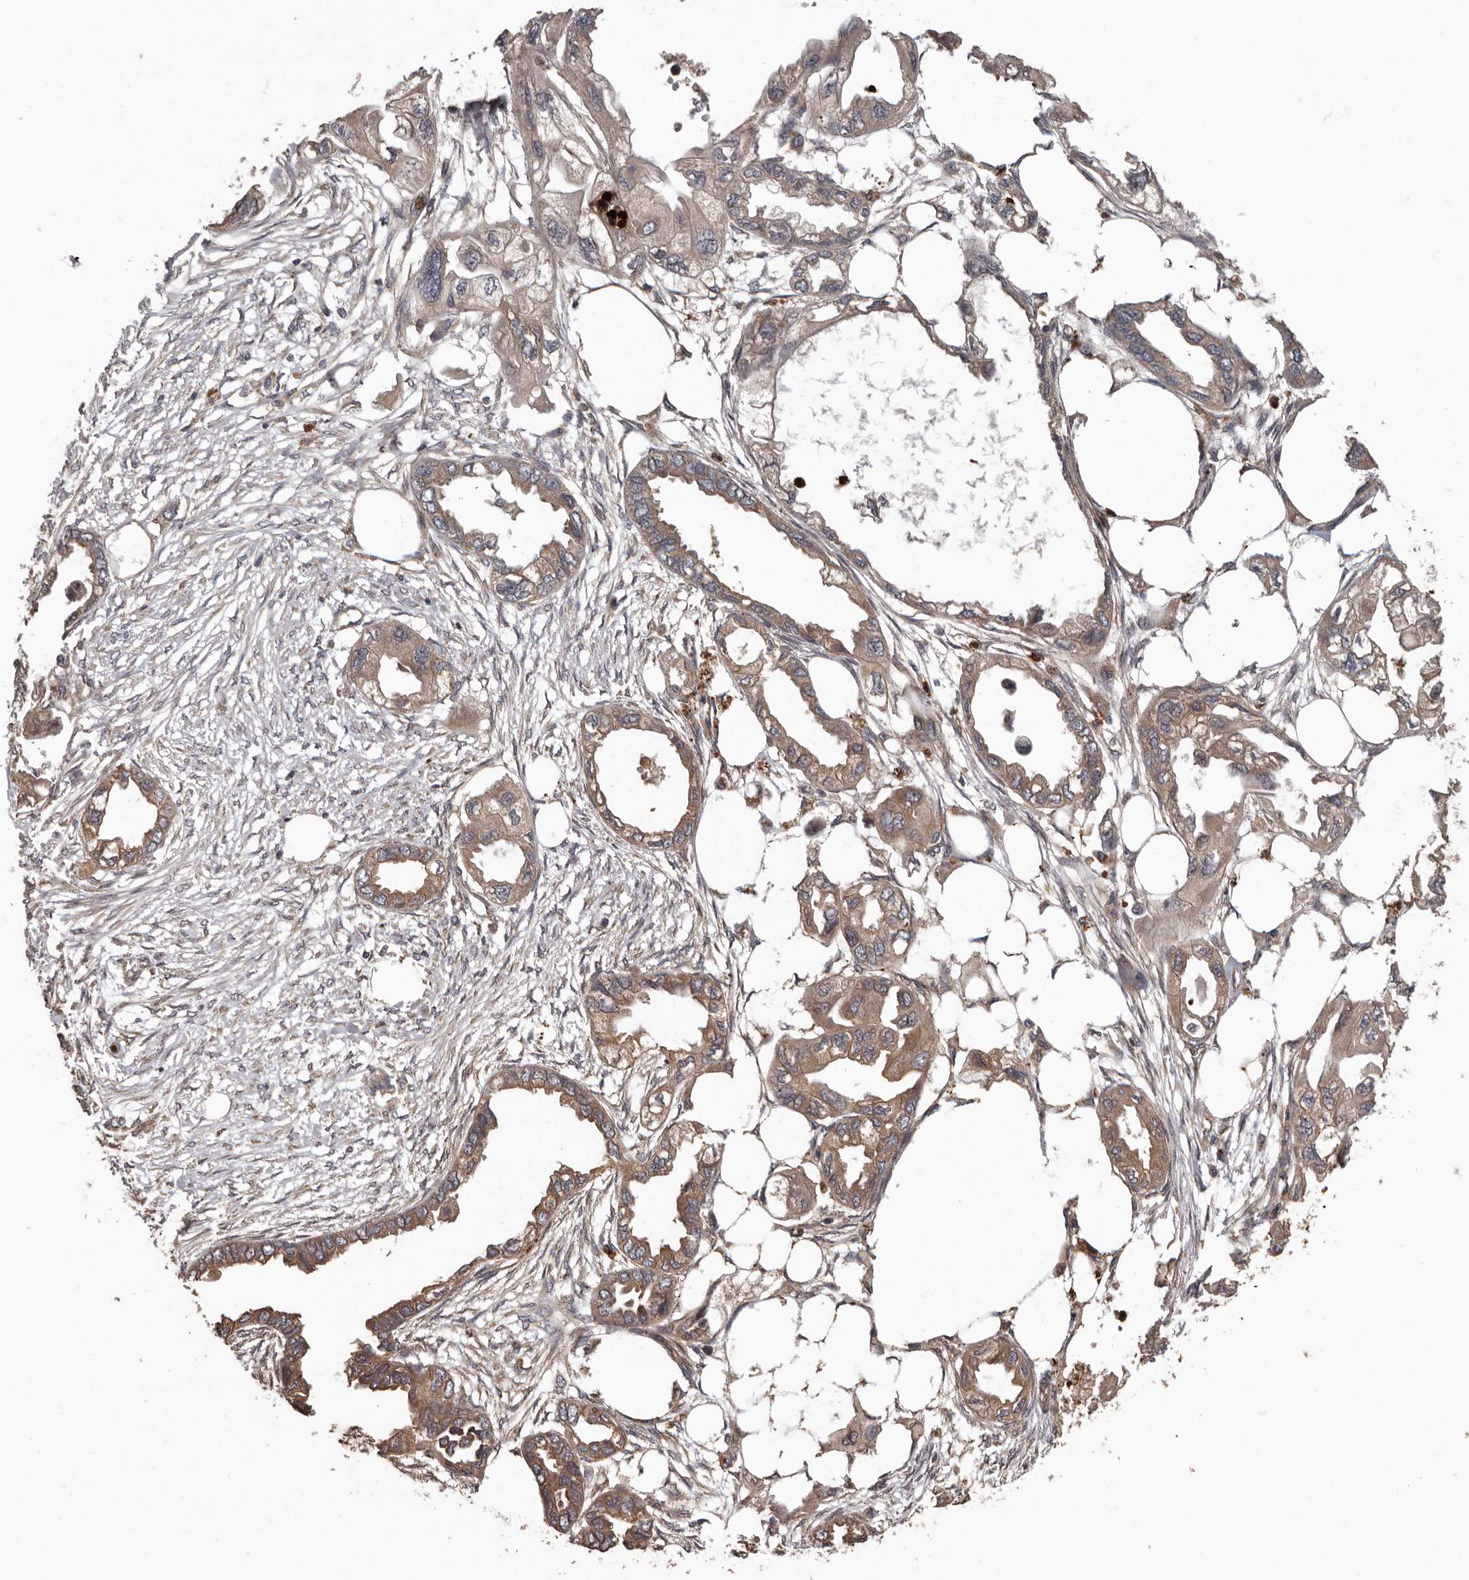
{"staining": {"intensity": "weak", "quantity": ">75%", "location": "cytoplasmic/membranous"}, "tissue": "endometrial cancer", "cell_type": "Tumor cells", "image_type": "cancer", "snomed": [{"axis": "morphology", "description": "Adenocarcinoma, NOS"}, {"axis": "morphology", "description": "Adenocarcinoma, metastatic, NOS"}, {"axis": "topography", "description": "Adipose tissue"}, {"axis": "topography", "description": "Endometrium"}], "caption": "About >75% of tumor cells in human endometrial adenocarcinoma display weak cytoplasmic/membranous protein positivity as visualized by brown immunohistochemical staining.", "gene": "ARHGEF5", "patient": {"sex": "female", "age": 67}}